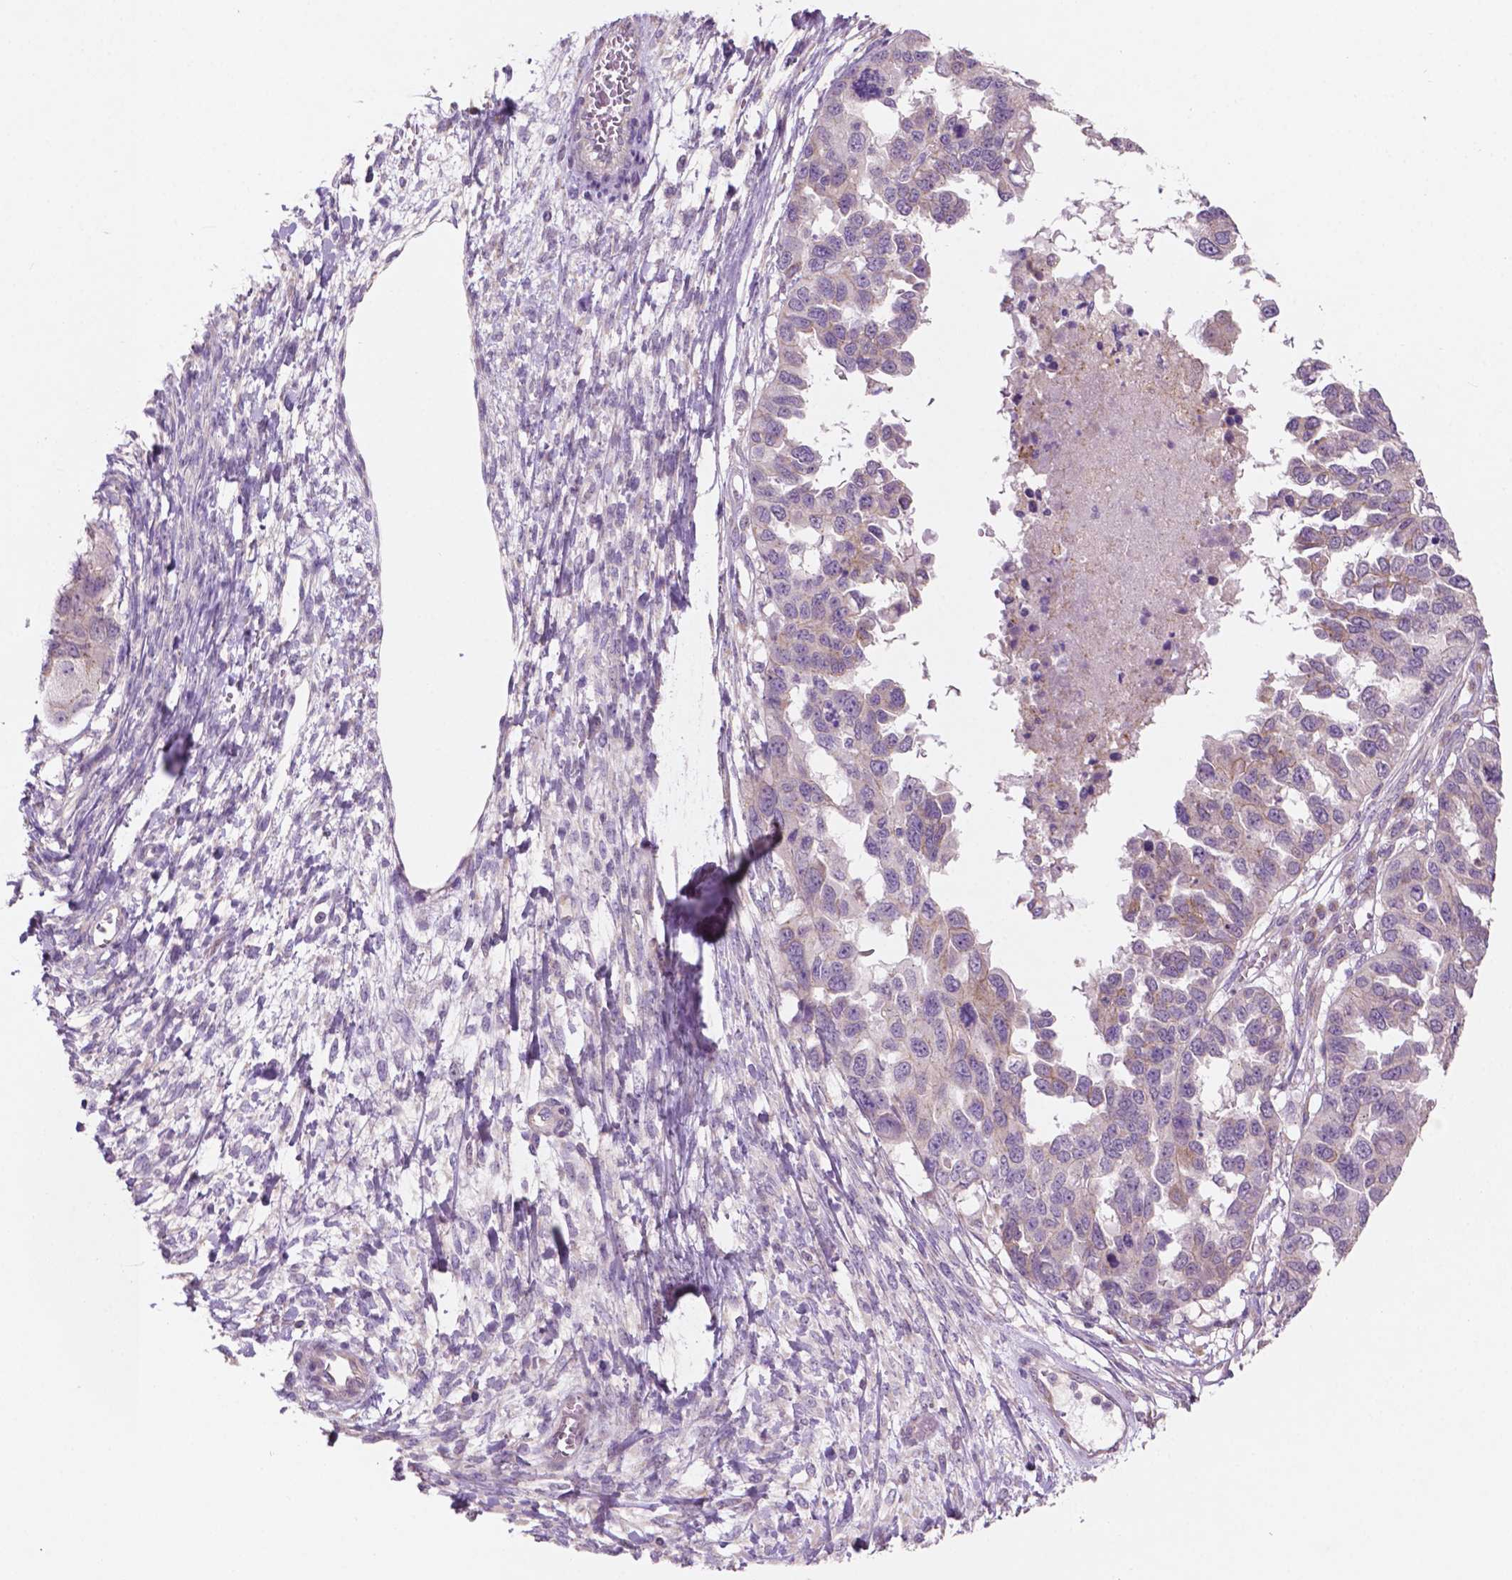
{"staining": {"intensity": "moderate", "quantity": "<25%", "location": "cytoplasmic/membranous"}, "tissue": "ovarian cancer", "cell_type": "Tumor cells", "image_type": "cancer", "snomed": [{"axis": "morphology", "description": "Cystadenocarcinoma, serous, NOS"}, {"axis": "topography", "description": "Ovary"}], "caption": "Human serous cystadenocarcinoma (ovarian) stained with a protein marker displays moderate staining in tumor cells.", "gene": "LRP1B", "patient": {"sex": "female", "age": 53}}